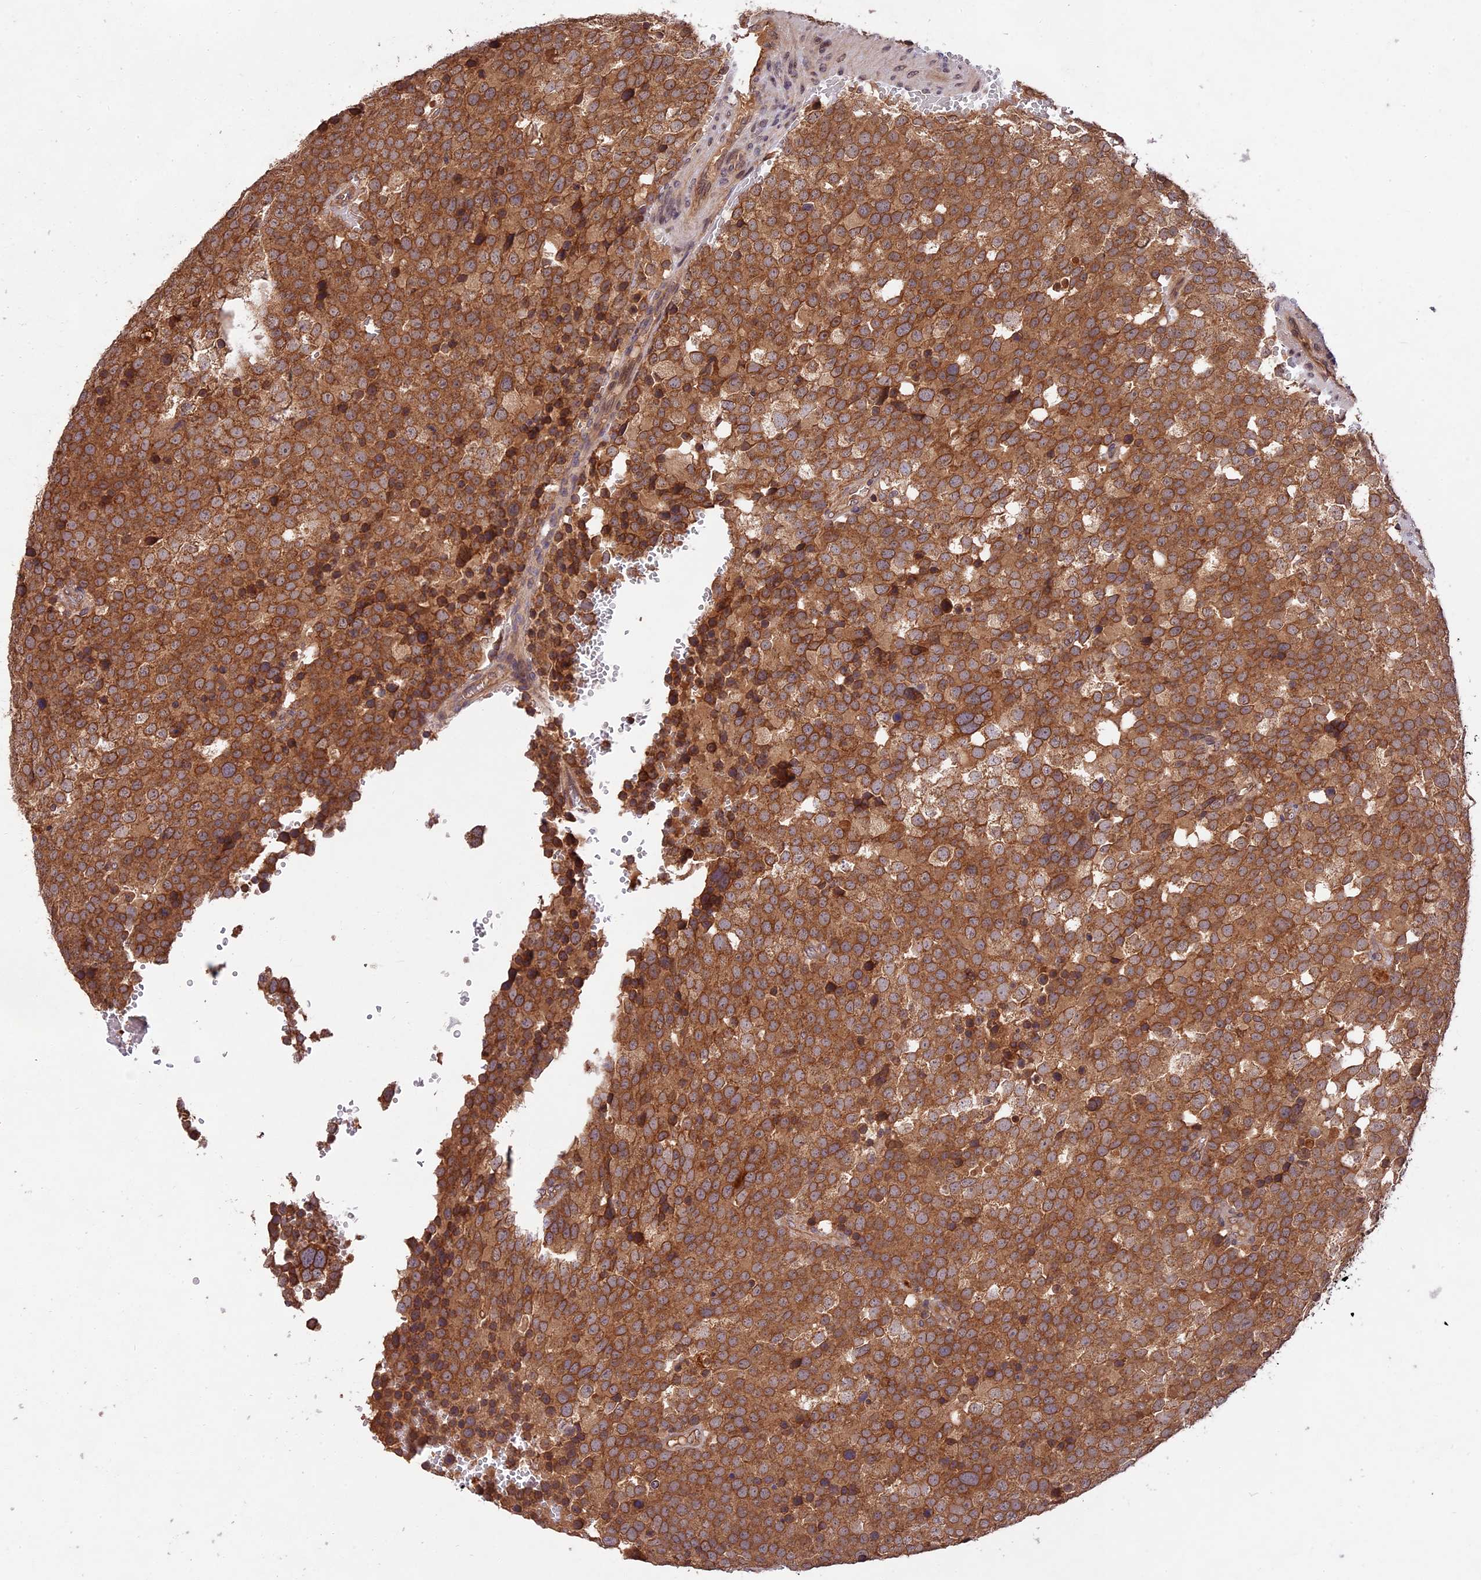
{"staining": {"intensity": "strong", "quantity": ">75%", "location": "cytoplasmic/membranous"}, "tissue": "testis cancer", "cell_type": "Tumor cells", "image_type": "cancer", "snomed": [{"axis": "morphology", "description": "Seminoma, NOS"}, {"axis": "topography", "description": "Testis"}], "caption": "Immunohistochemistry (DAB (3,3'-diaminobenzidine)) staining of human testis seminoma reveals strong cytoplasmic/membranous protein positivity in approximately >75% of tumor cells.", "gene": "CHAC1", "patient": {"sex": "male", "age": 71}}